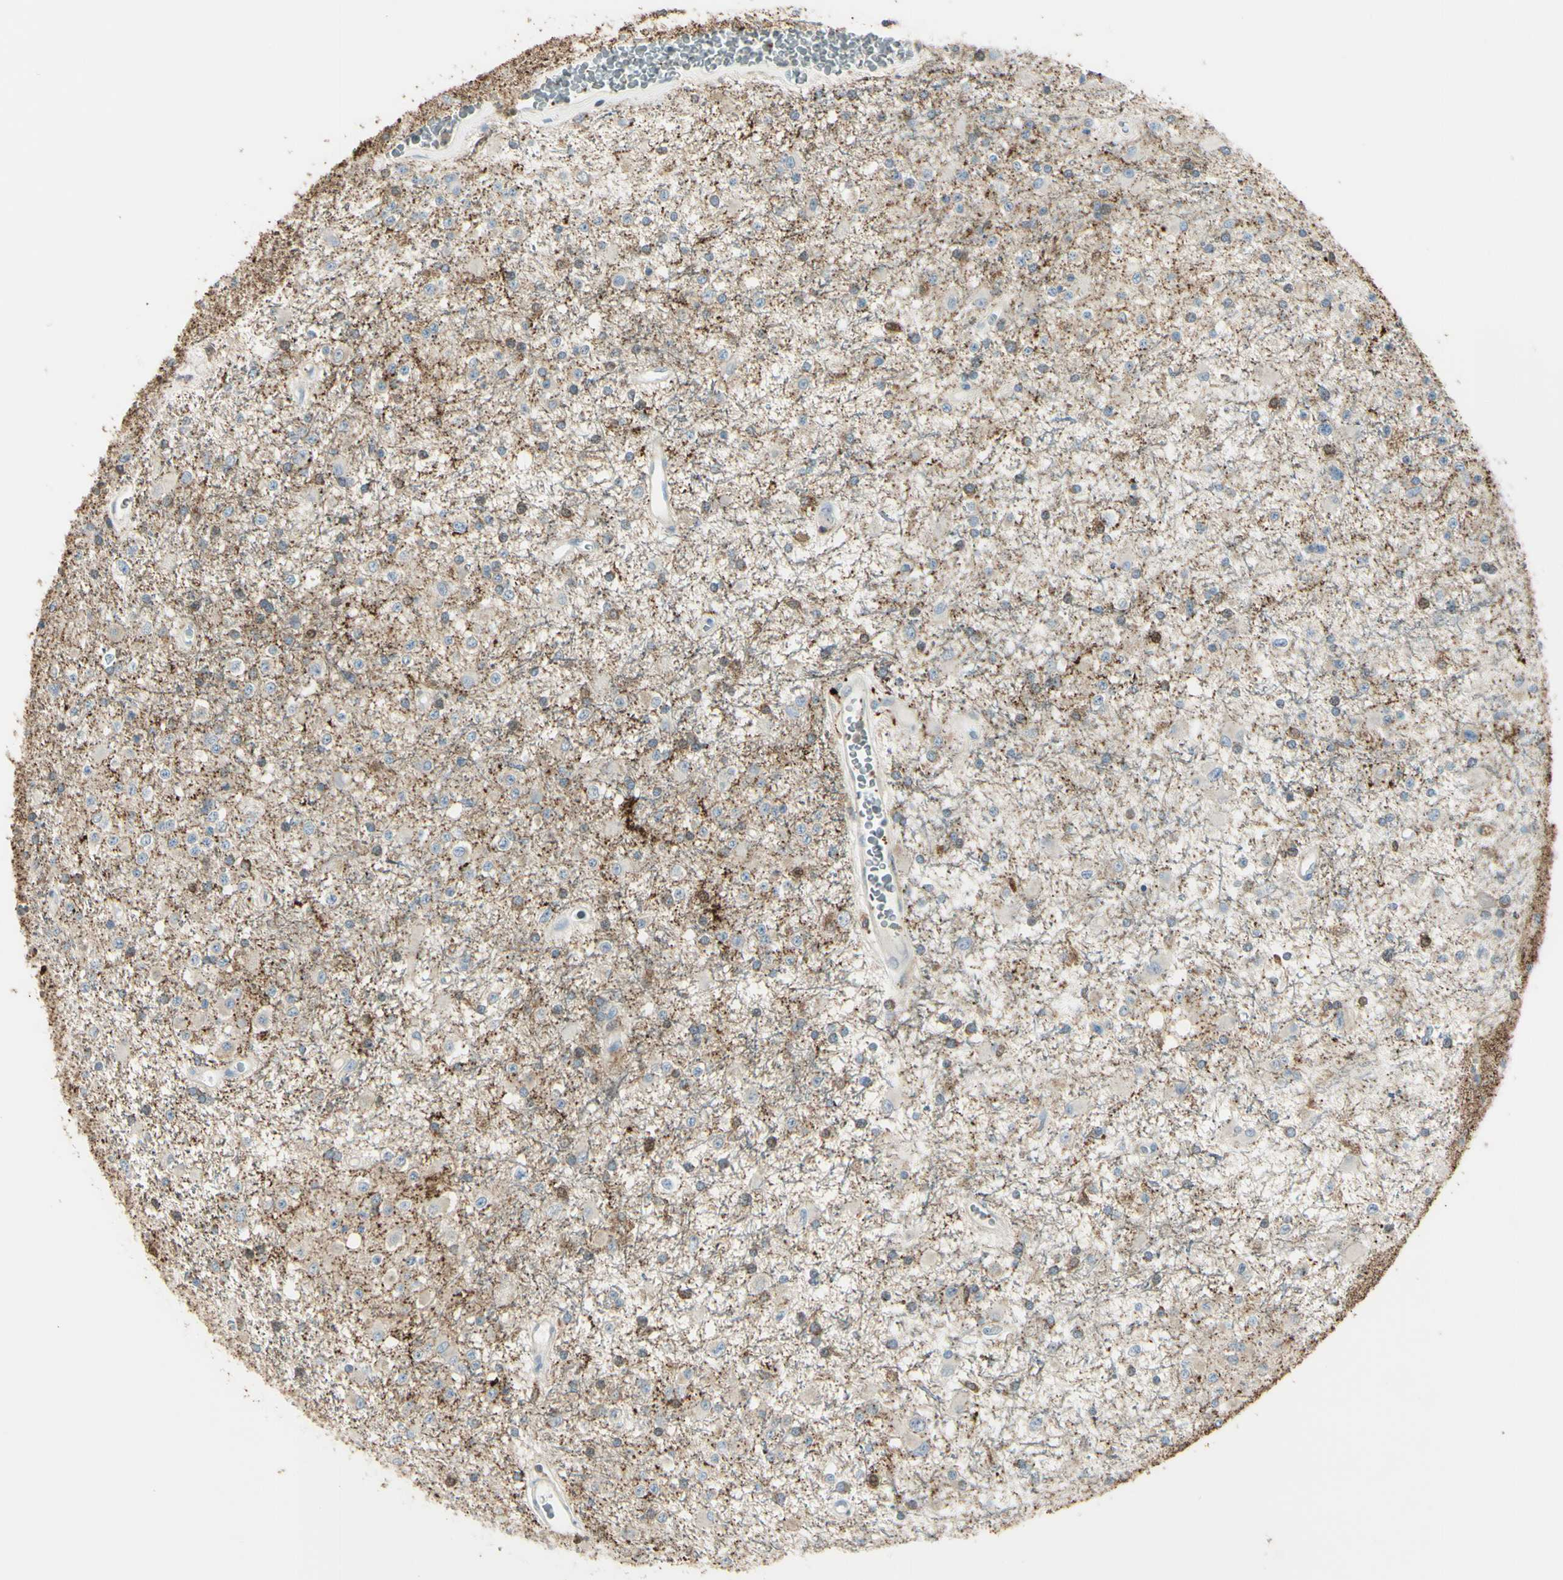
{"staining": {"intensity": "weak", "quantity": ">75%", "location": "cytoplasmic/membranous"}, "tissue": "glioma", "cell_type": "Tumor cells", "image_type": "cancer", "snomed": [{"axis": "morphology", "description": "Glioma, malignant, Low grade"}, {"axis": "topography", "description": "Brain"}], "caption": "Human glioma stained with a brown dye reveals weak cytoplasmic/membranous positive staining in about >75% of tumor cells.", "gene": "CYRIB", "patient": {"sex": "male", "age": 58}}